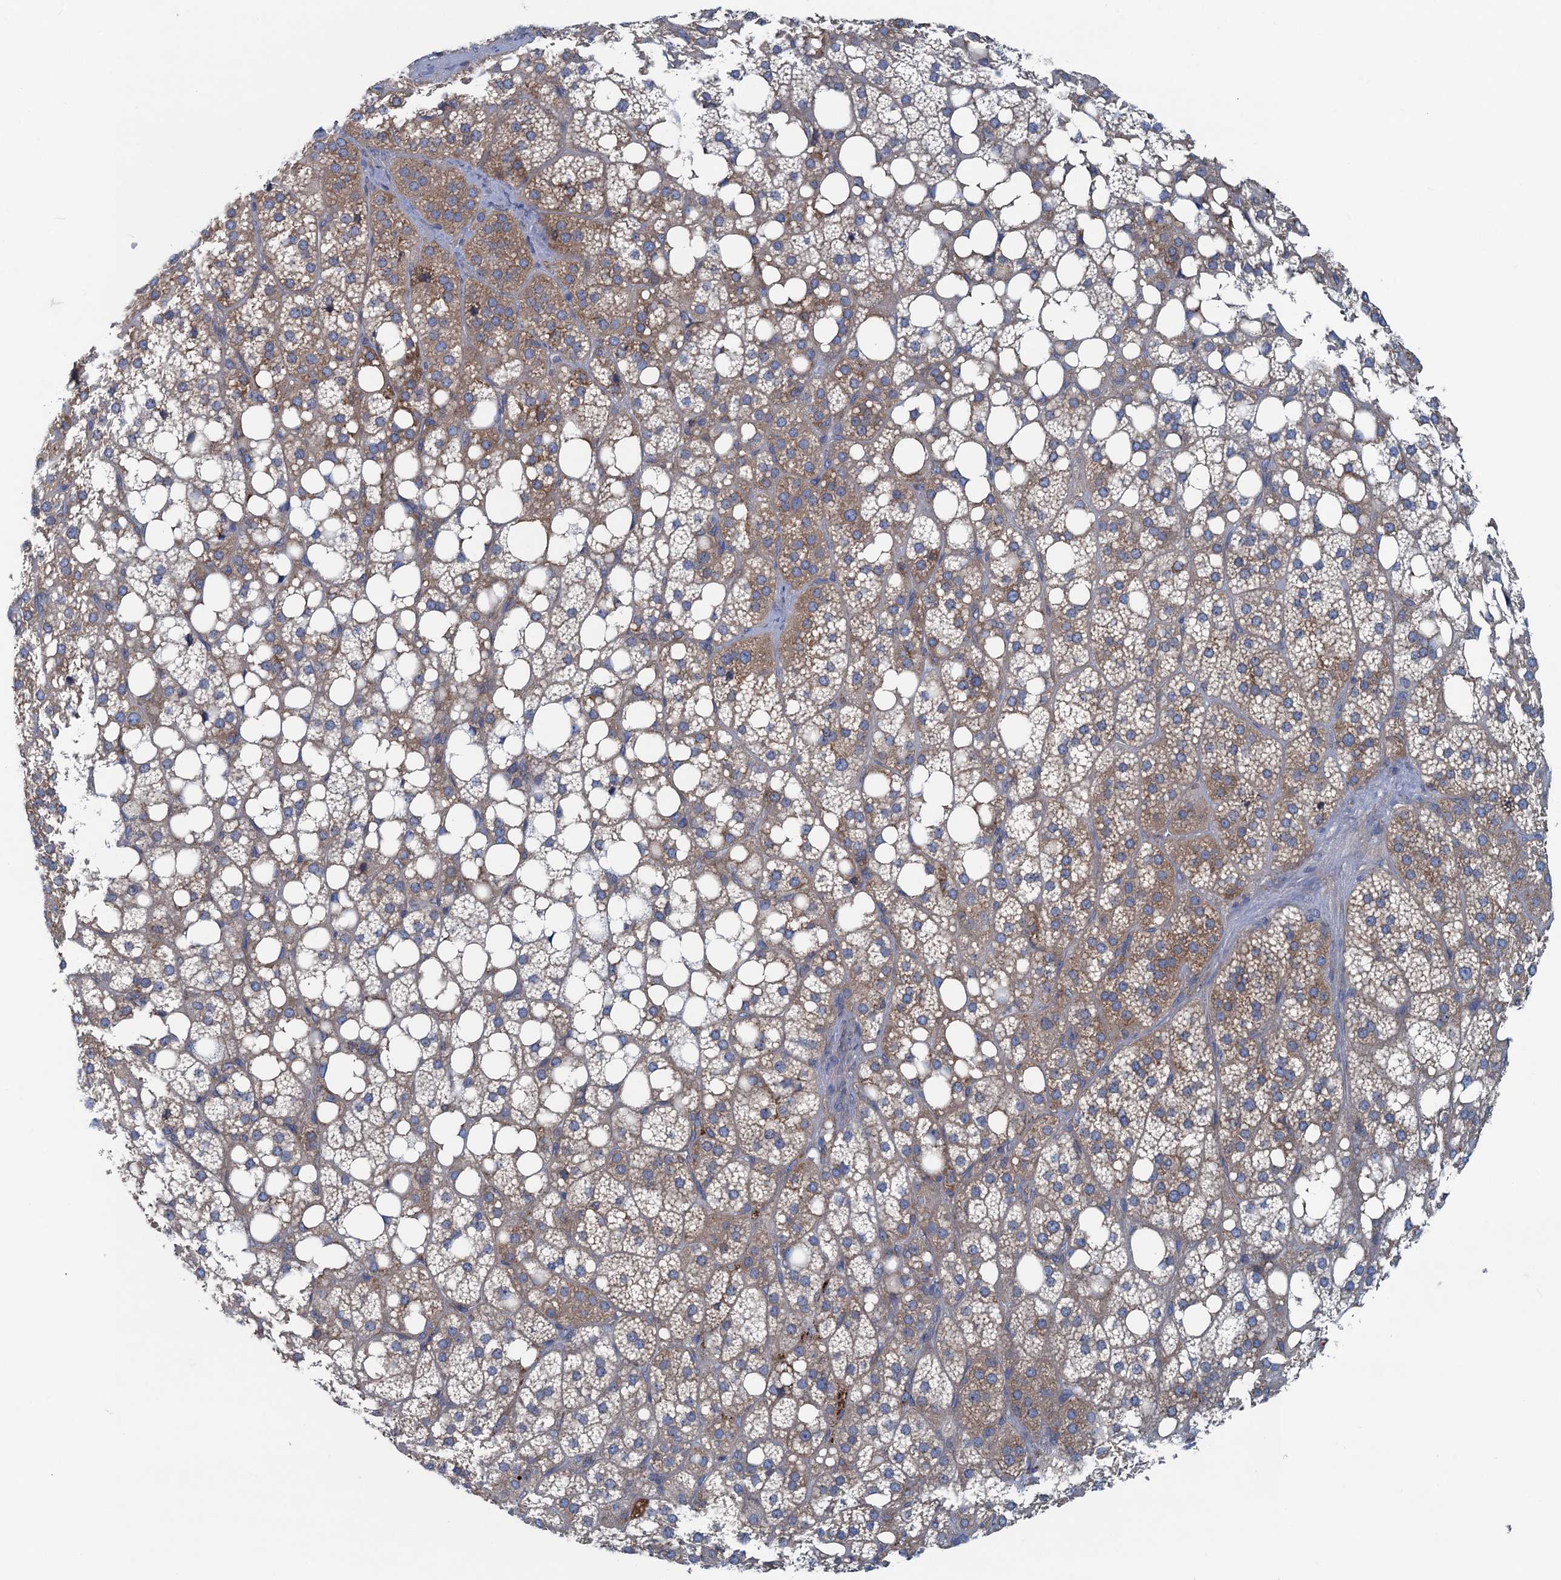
{"staining": {"intensity": "weak", "quantity": ">75%", "location": "cytoplasmic/membranous"}, "tissue": "adrenal gland", "cell_type": "Glandular cells", "image_type": "normal", "snomed": [{"axis": "morphology", "description": "Normal tissue, NOS"}, {"axis": "topography", "description": "Adrenal gland"}], "caption": "Unremarkable adrenal gland reveals weak cytoplasmic/membranous expression in approximately >75% of glandular cells, visualized by immunohistochemistry.", "gene": "MYDGF", "patient": {"sex": "female", "age": 59}}